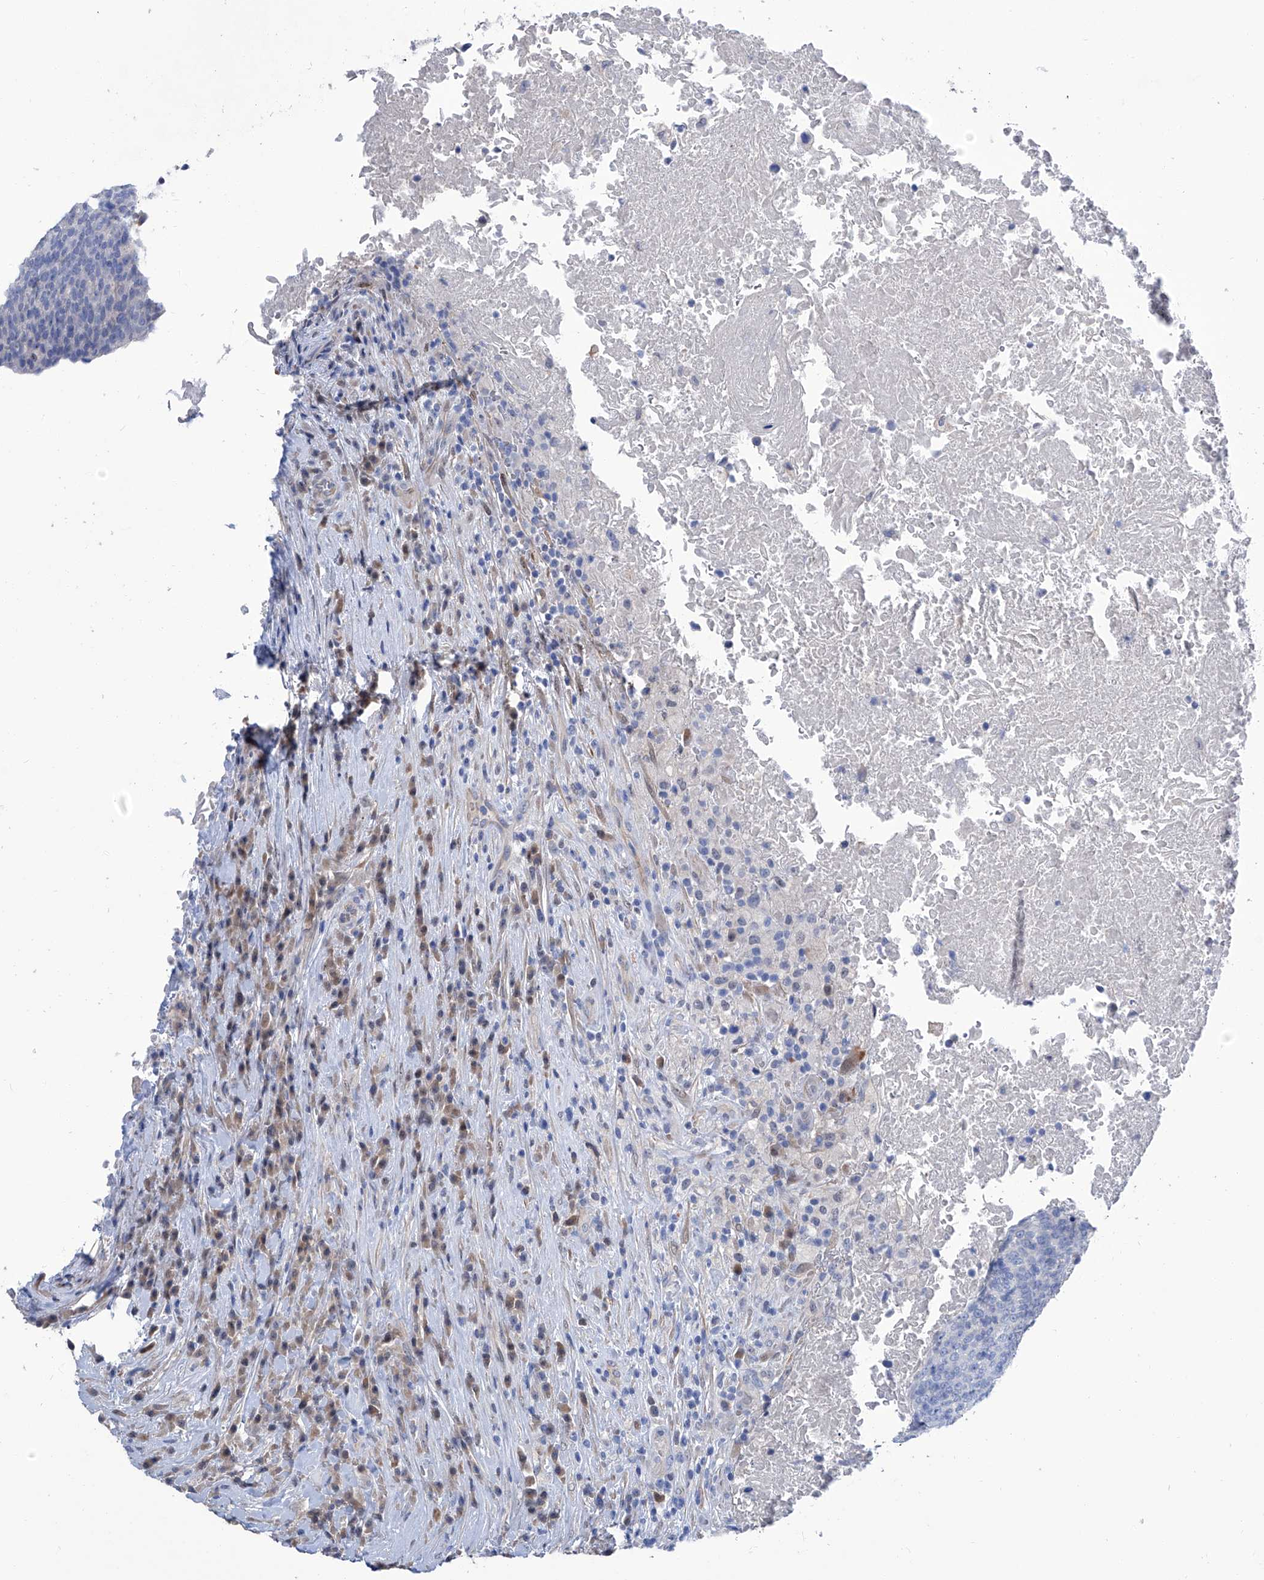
{"staining": {"intensity": "negative", "quantity": "none", "location": "none"}, "tissue": "head and neck cancer", "cell_type": "Tumor cells", "image_type": "cancer", "snomed": [{"axis": "morphology", "description": "Squamous cell carcinoma, NOS"}, {"axis": "morphology", "description": "Squamous cell carcinoma, metastatic, NOS"}, {"axis": "topography", "description": "Lymph node"}, {"axis": "topography", "description": "Head-Neck"}], "caption": "A high-resolution micrograph shows IHC staining of head and neck cancer, which exhibits no significant positivity in tumor cells.", "gene": "PGM3", "patient": {"sex": "male", "age": 62}}